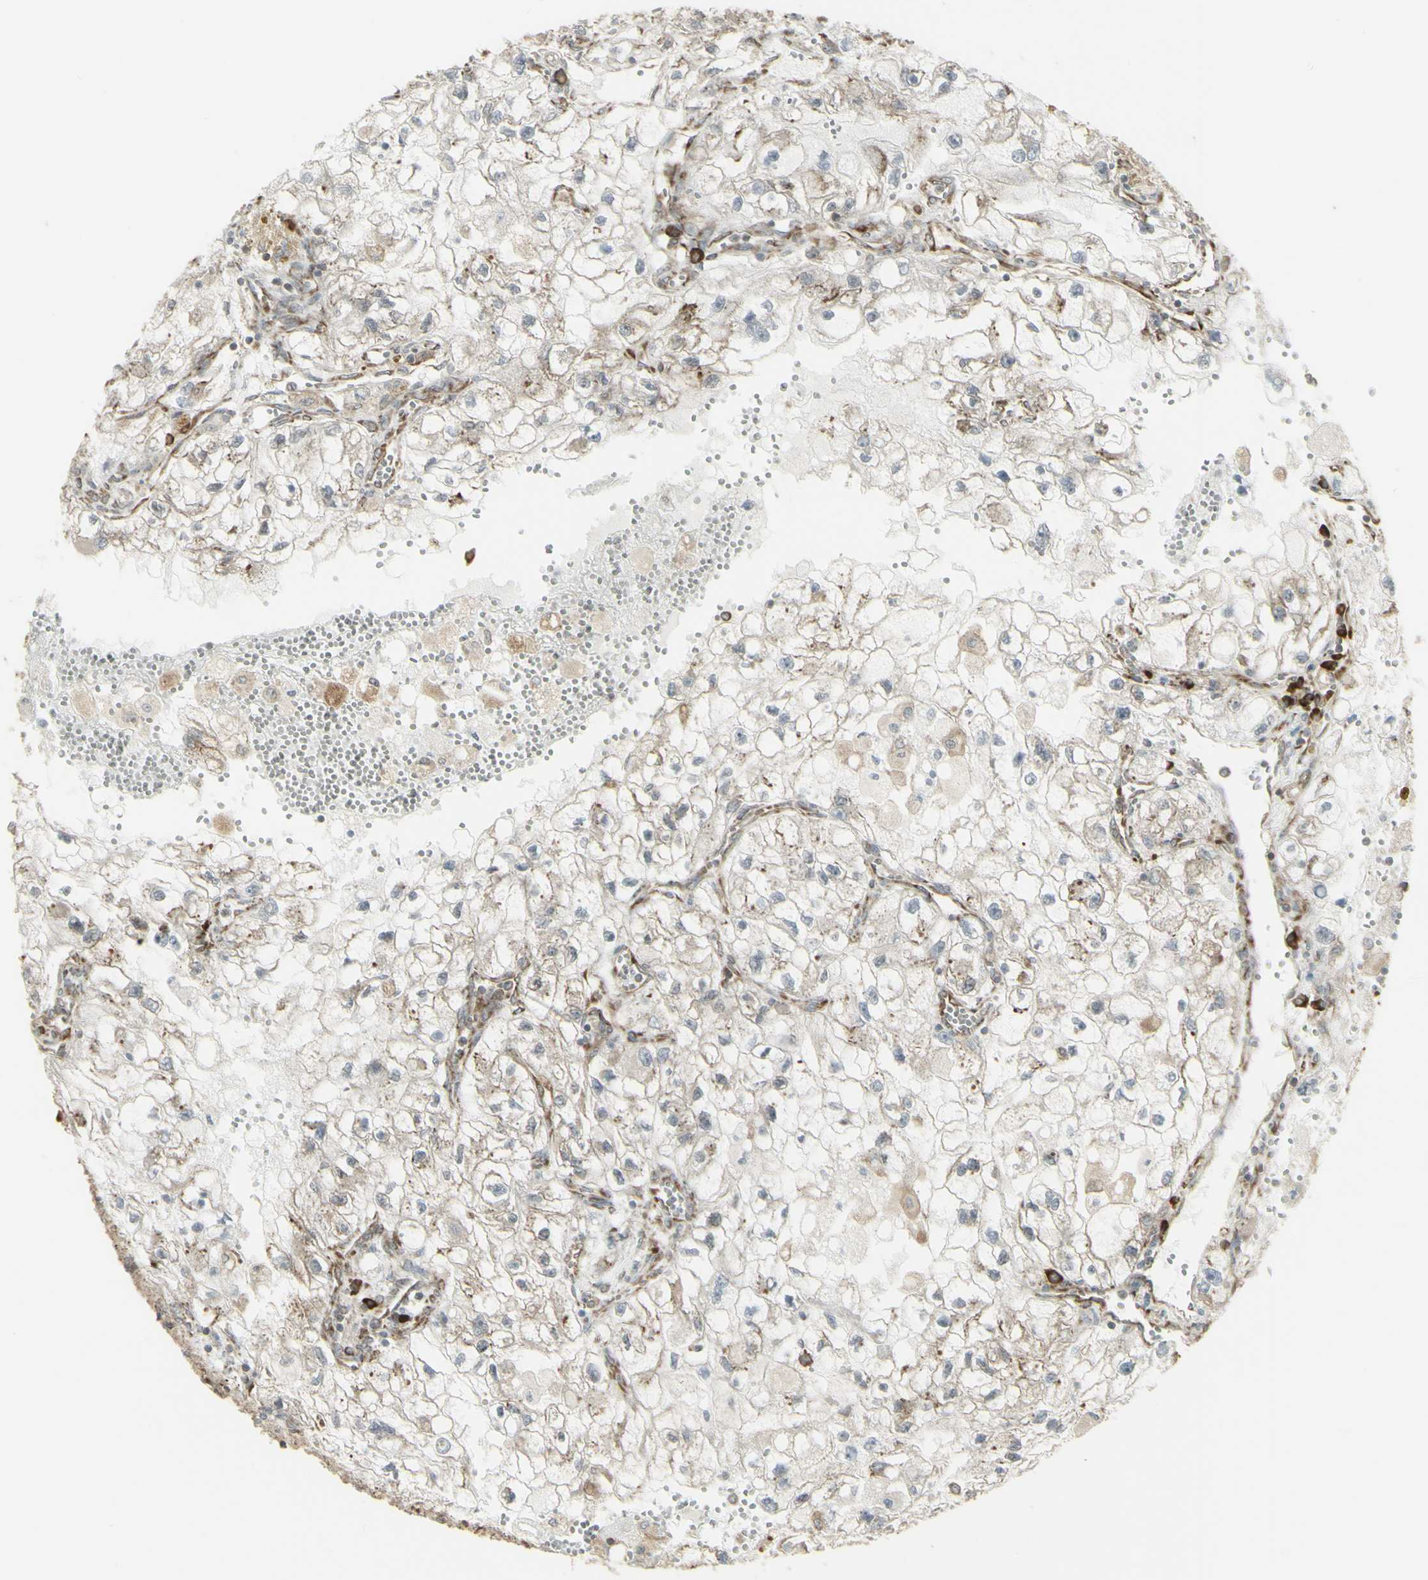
{"staining": {"intensity": "weak", "quantity": ">75%", "location": "cytoplasmic/membranous"}, "tissue": "renal cancer", "cell_type": "Tumor cells", "image_type": "cancer", "snomed": [{"axis": "morphology", "description": "Adenocarcinoma, NOS"}, {"axis": "topography", "description": "Kidney"}], "caption": "High-power microscopy captured an immunohistochemistry (IHC) photomicrograph of adenocarcinoma (renal), revealing weak cytoplasmic/membranous staining in about >75% of tumor cells.", "gene": "FKBP3", "patient": {"sex": "female", "age": 70}}